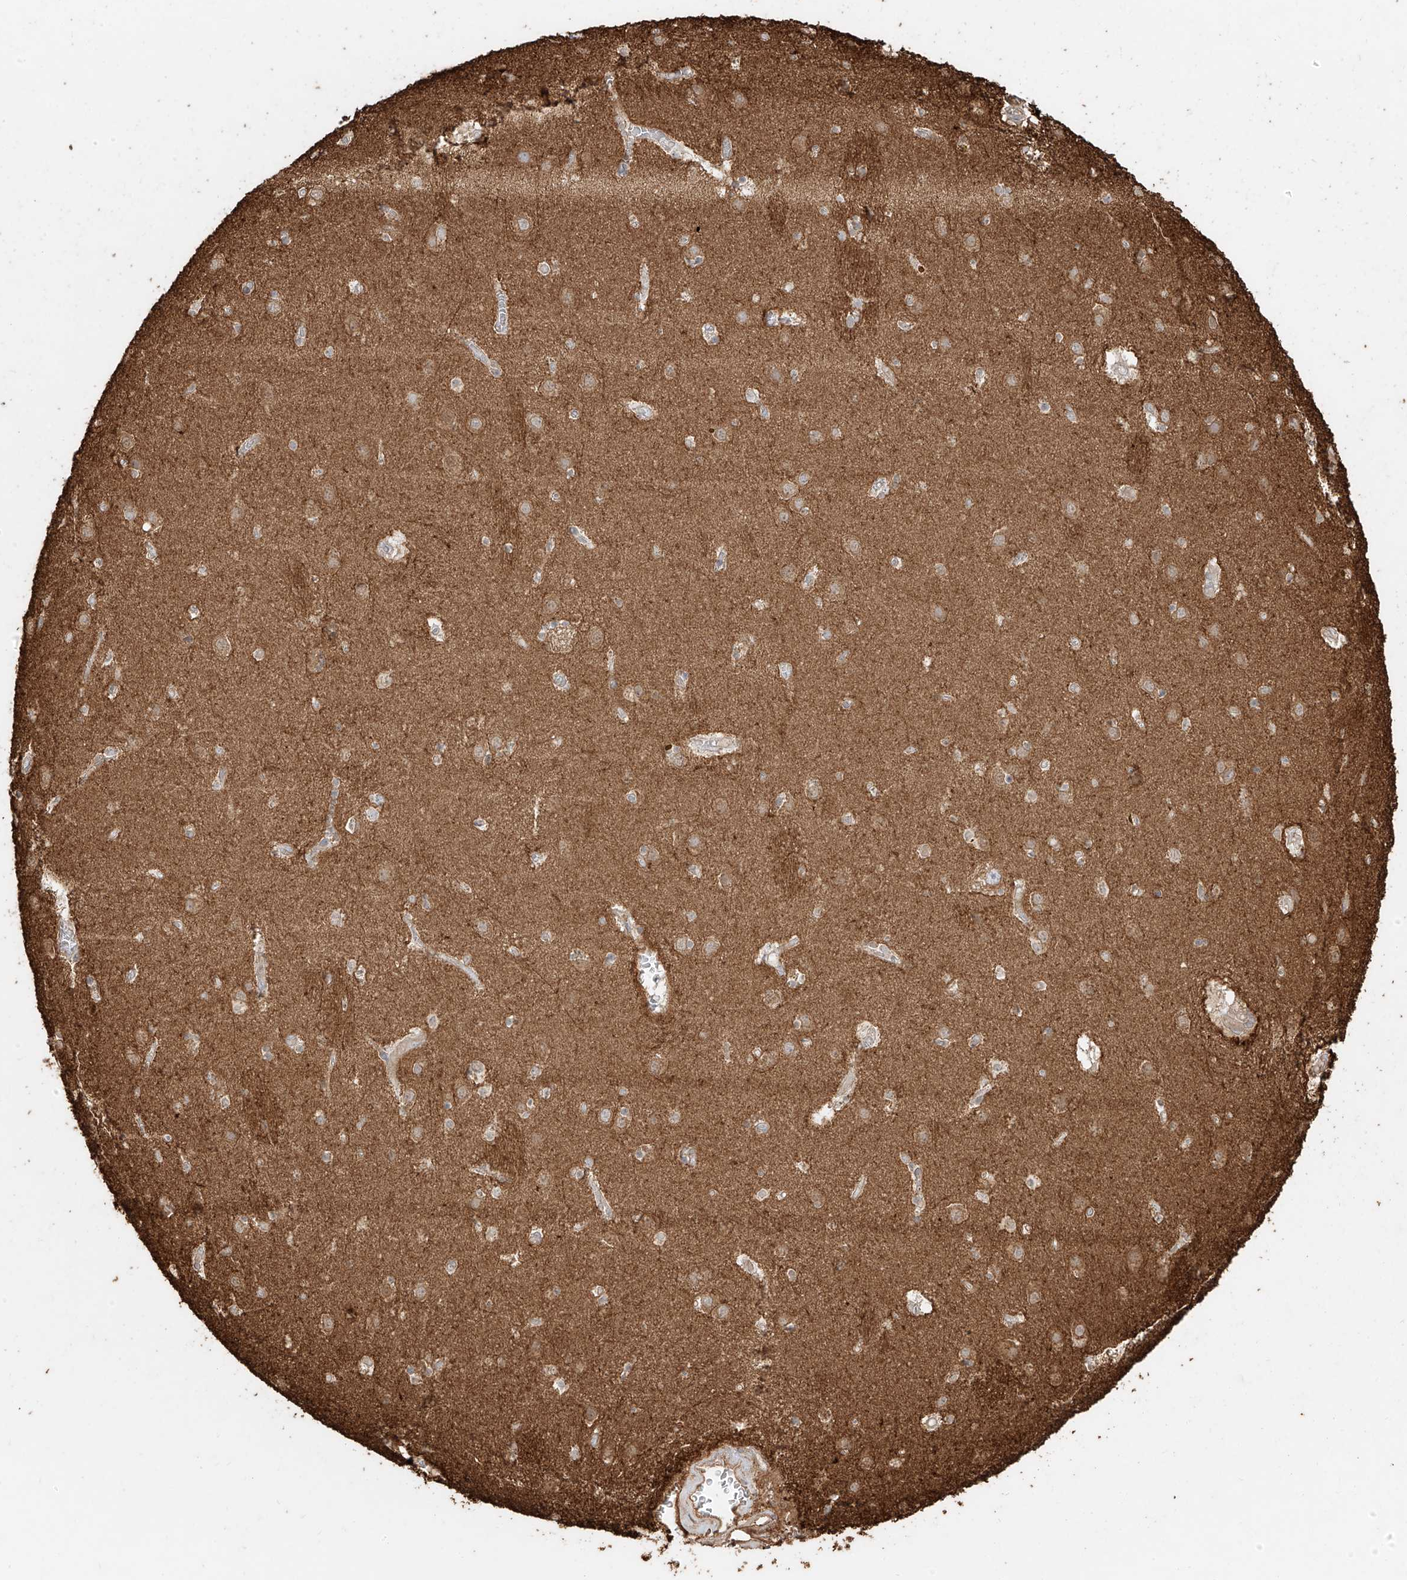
{"staining": {"intensity": "weak", "quantity": "25%-75%", "location": "cytoplasmic/membranous"}, "tissue": "caudate", "cell_type": "Glial cells", "image_type": "normal", "snomed": [{"axis": "morphology", "description": "Normal tissue, NOS"}, {"axis": "topography", "description": "Lateral ventricle wall"}], "caption": "Protein staining of normal caudate displays weak cytoplasmic/membranous expression in about 25%-75% of glial cells.", "gene": "EFNB1", "patient": {"sex": "male", "age": 70}}